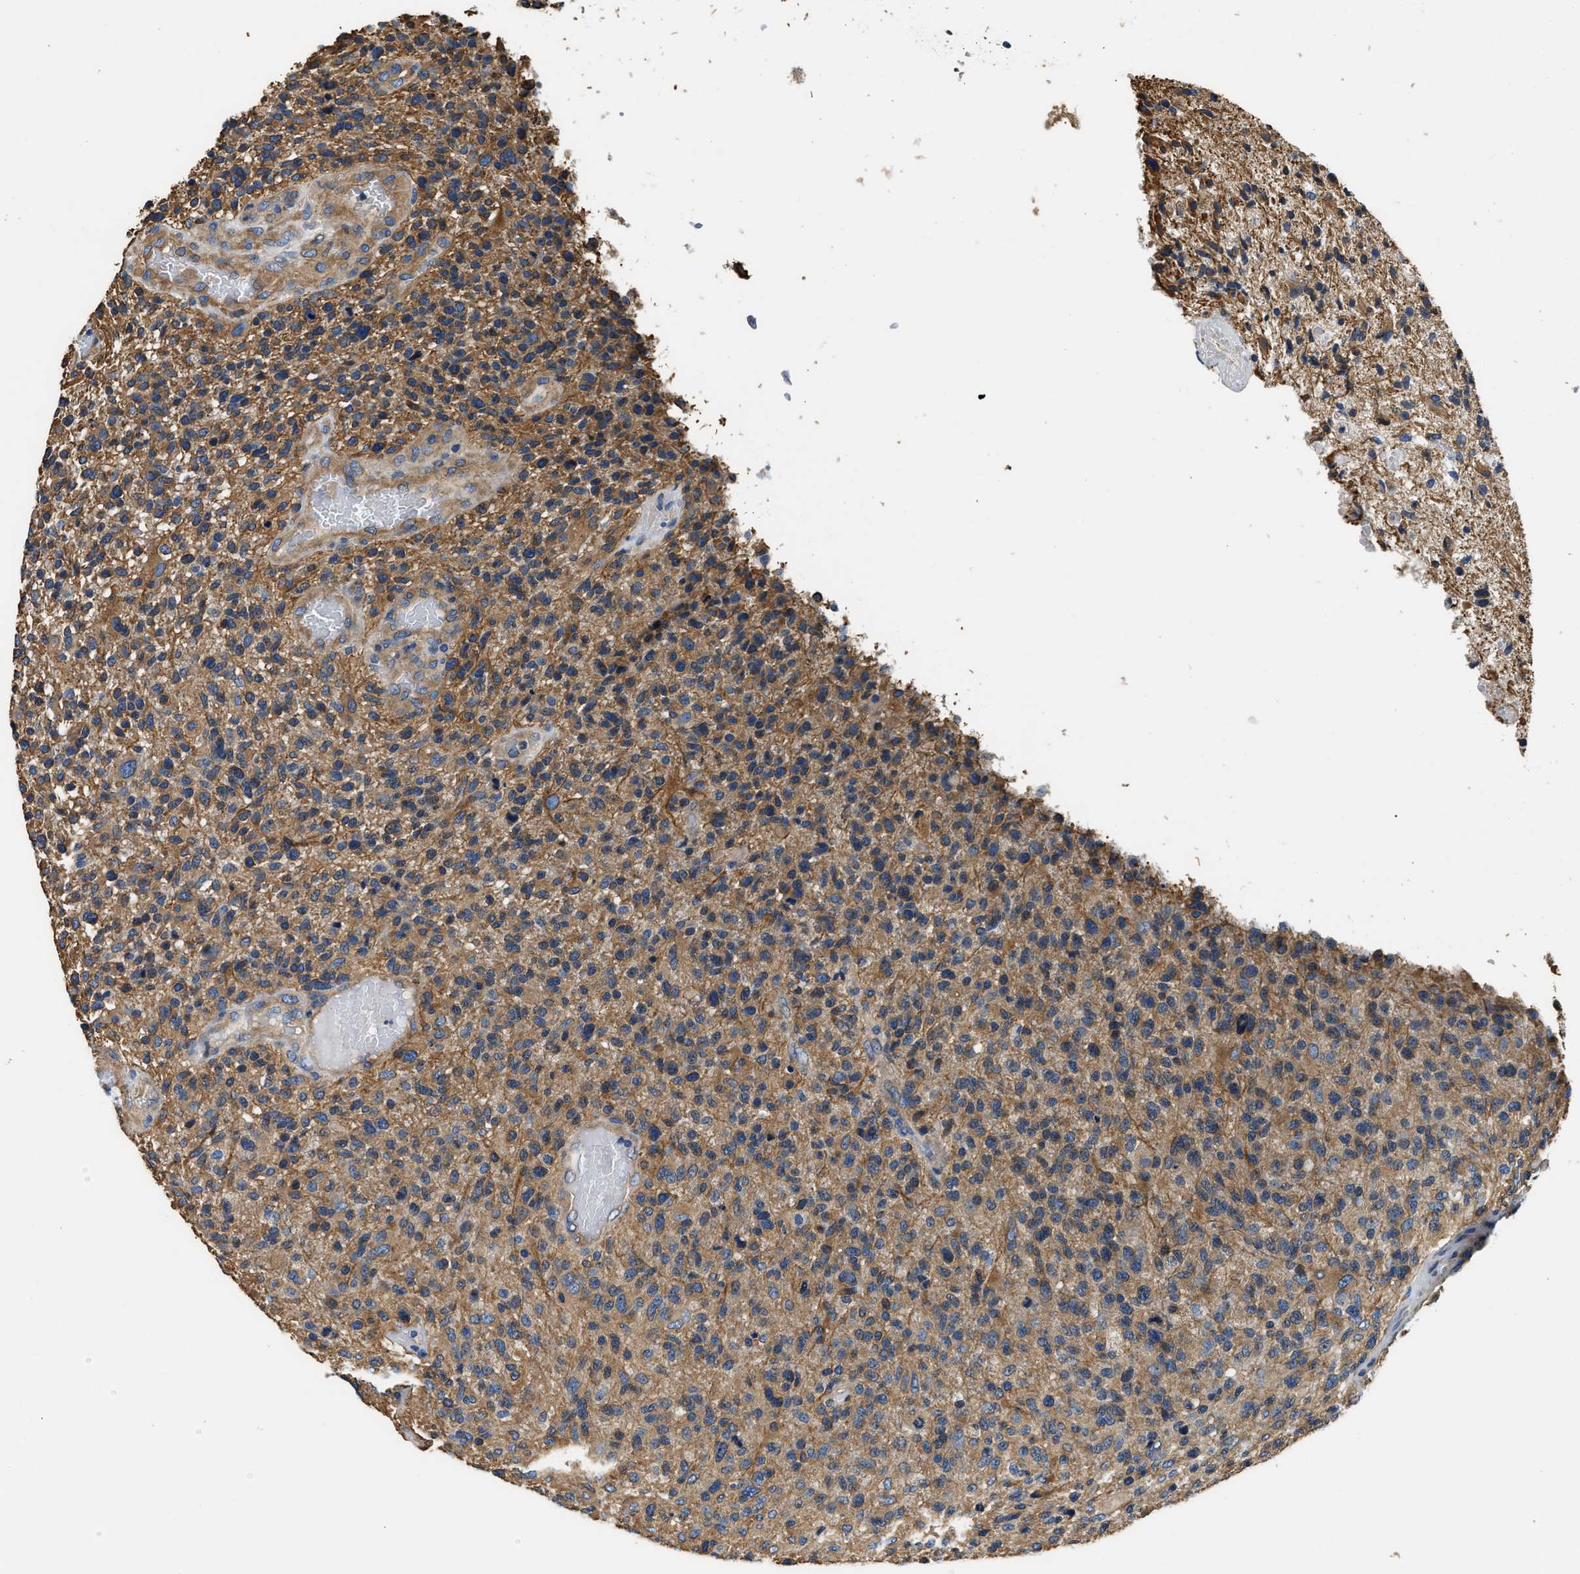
{"staining": {"intensity": "moderate", "quantity": ">75%", "location": "cytoplasmic/membranous"}, "tissue": "glioma", "cell_type": "Tumor cells", "image_type": "cancer", "snomed": [{"axis": "morphology", "description": "Glioma, malignant, High grade"}, {"axis": "topography", "description": "Brain"}], "caption": "Glioma stained with a protein marker exhibits moderate staining in tumor cells.", "gene": "CSDE1", "patient": {"sex": "male", "age": 72}}